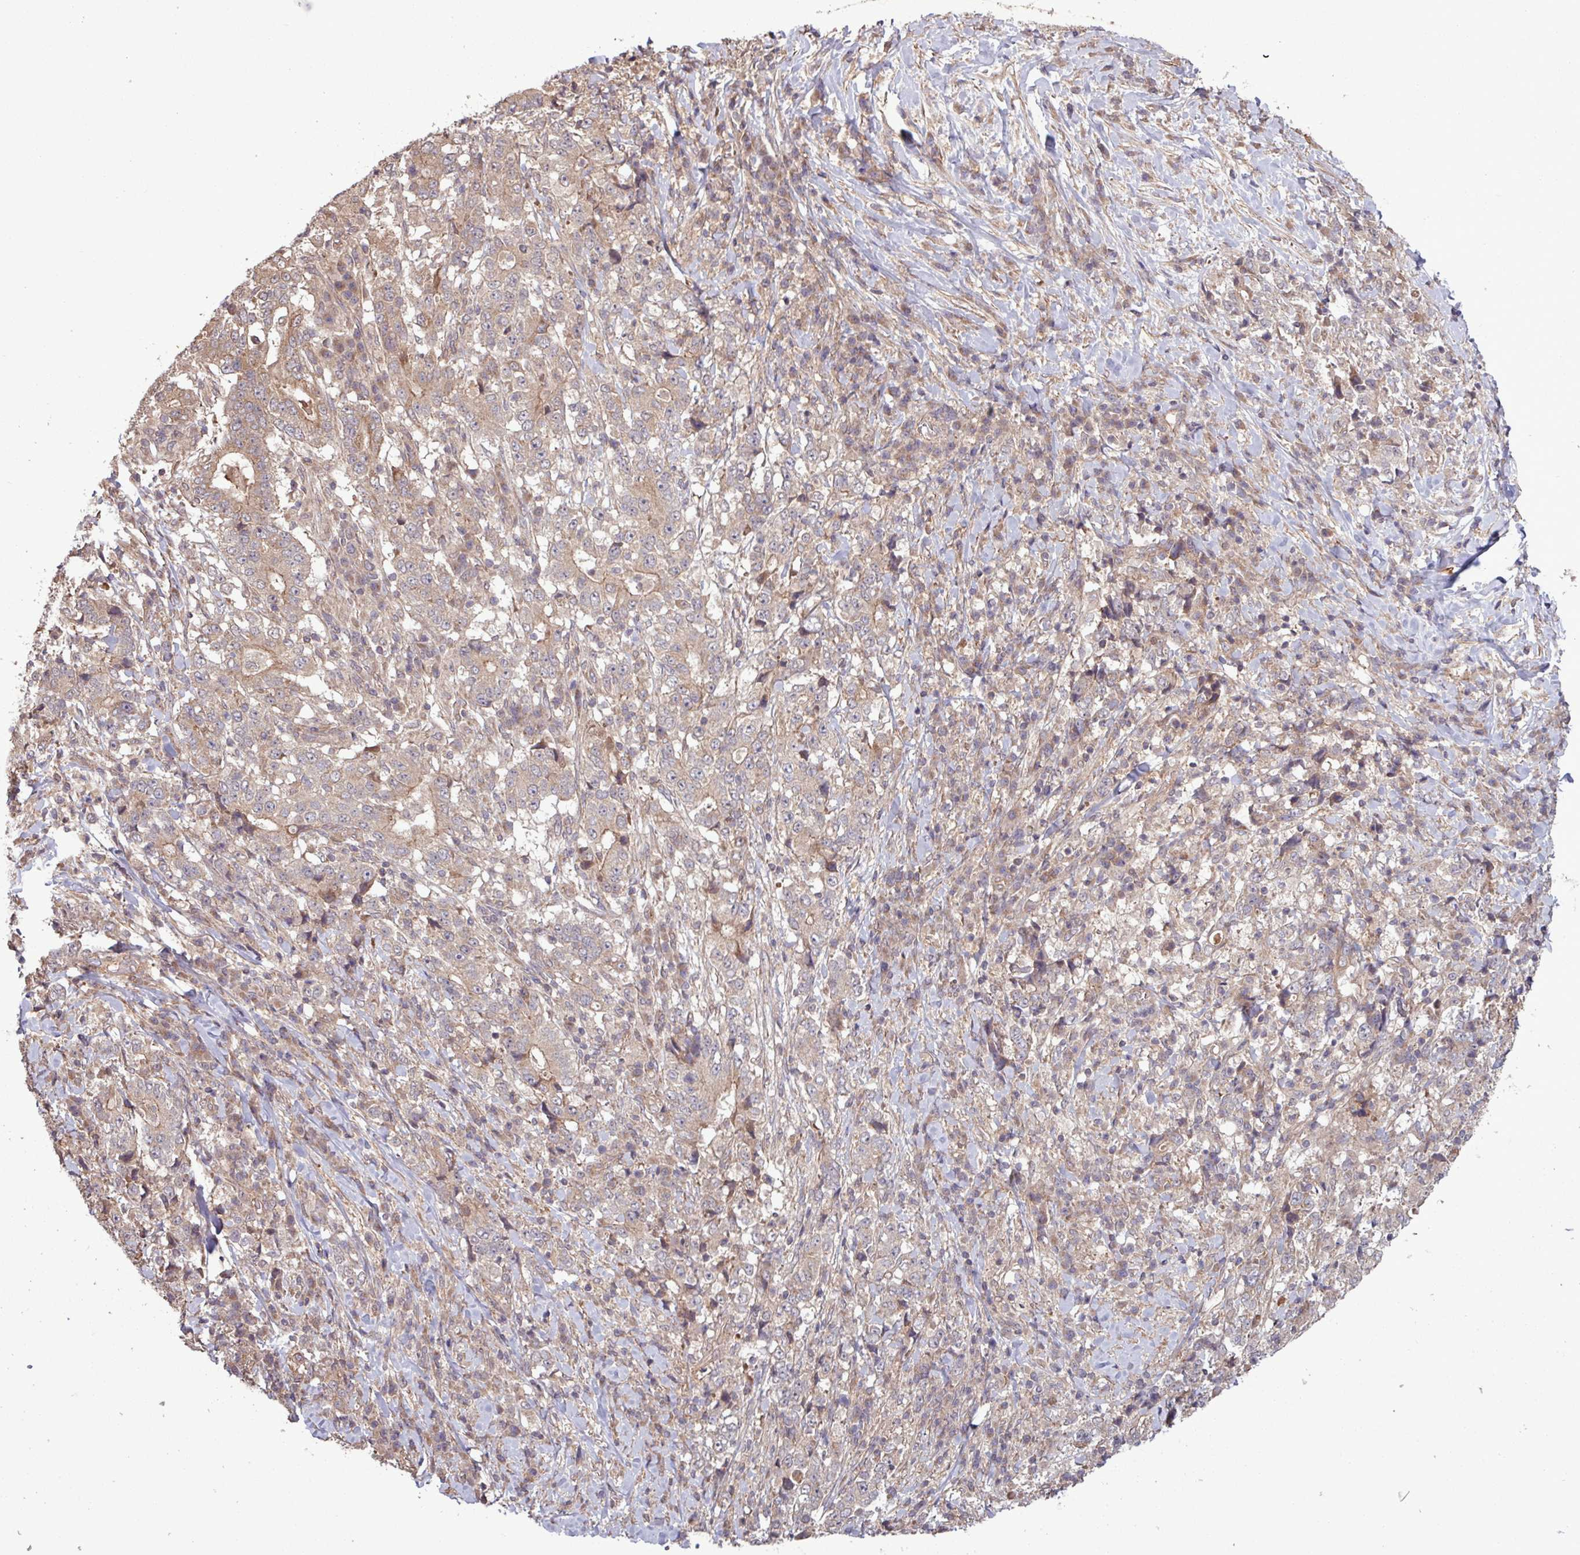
{"staining": {"intensity": "weak", "quantity": ">75%", "location": "cytoplasmic/membranous"}, "tissue": "stomach cancer", "cell_type": "Tumor cells", "image_type": "cancer", "snomed": [{"axis": "morphology", "description": "Normal tissue, NOS"}, {"axis": "morphology", "description": "Adenocarcinoma, NOS"}, {"axis": "topography", "description": "Stomach, upper"}, {"axis": "topography", "description": "Stomach"}], "caption": "This image reveals immunohistochemistry (IHC) staining of human stomach cancer (adenocarcinoma), with low weak cytoplasmic/membranous expression in approximately >75% of tumor cells.", "gene": "TRABD2A", "patient": {"sex": "male", "age": 59}}